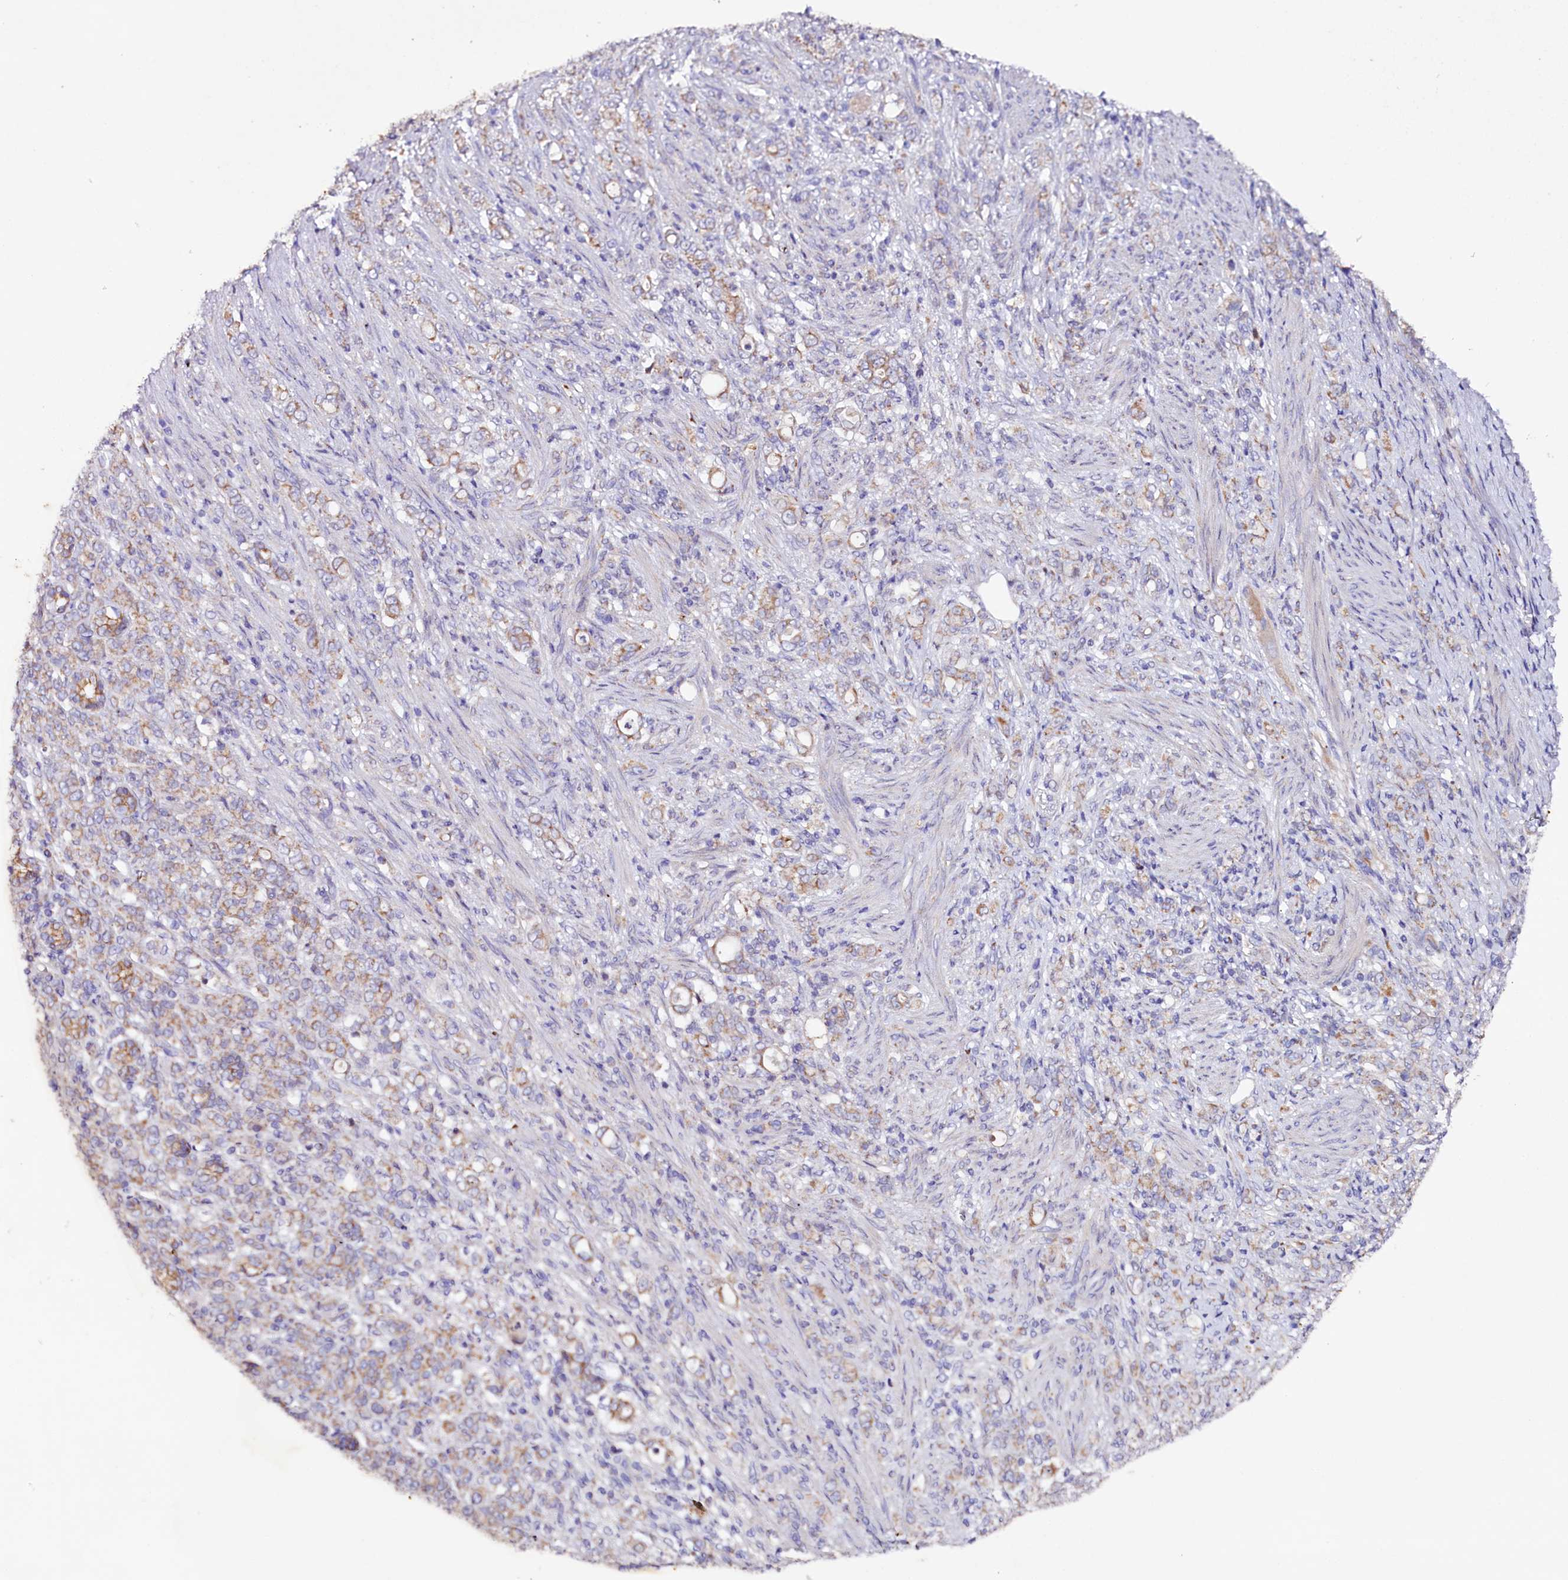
{"staining": {"intensity": "moderate", "quantity": "25%-75%", "location": "cytoplasmic/membranous"}, "tissue": "stomach cancer", "cell_type": "Tumor cells", "image_type": "cancer", "snomed": [{"axis": "morphology", "description": "Adenocarcinoma, NOS"}, {"axis": "topography", "description": "Stomach"}], "caption": "A histopathology image showing moderate cytoplasmic/membranous staining in about 25%-75% of tumor cells in stomach cancer, as visualized by brown immunohistochemical staining.", "gene": "SACM1L", "patient": {"sex": "female", "age": 79}}